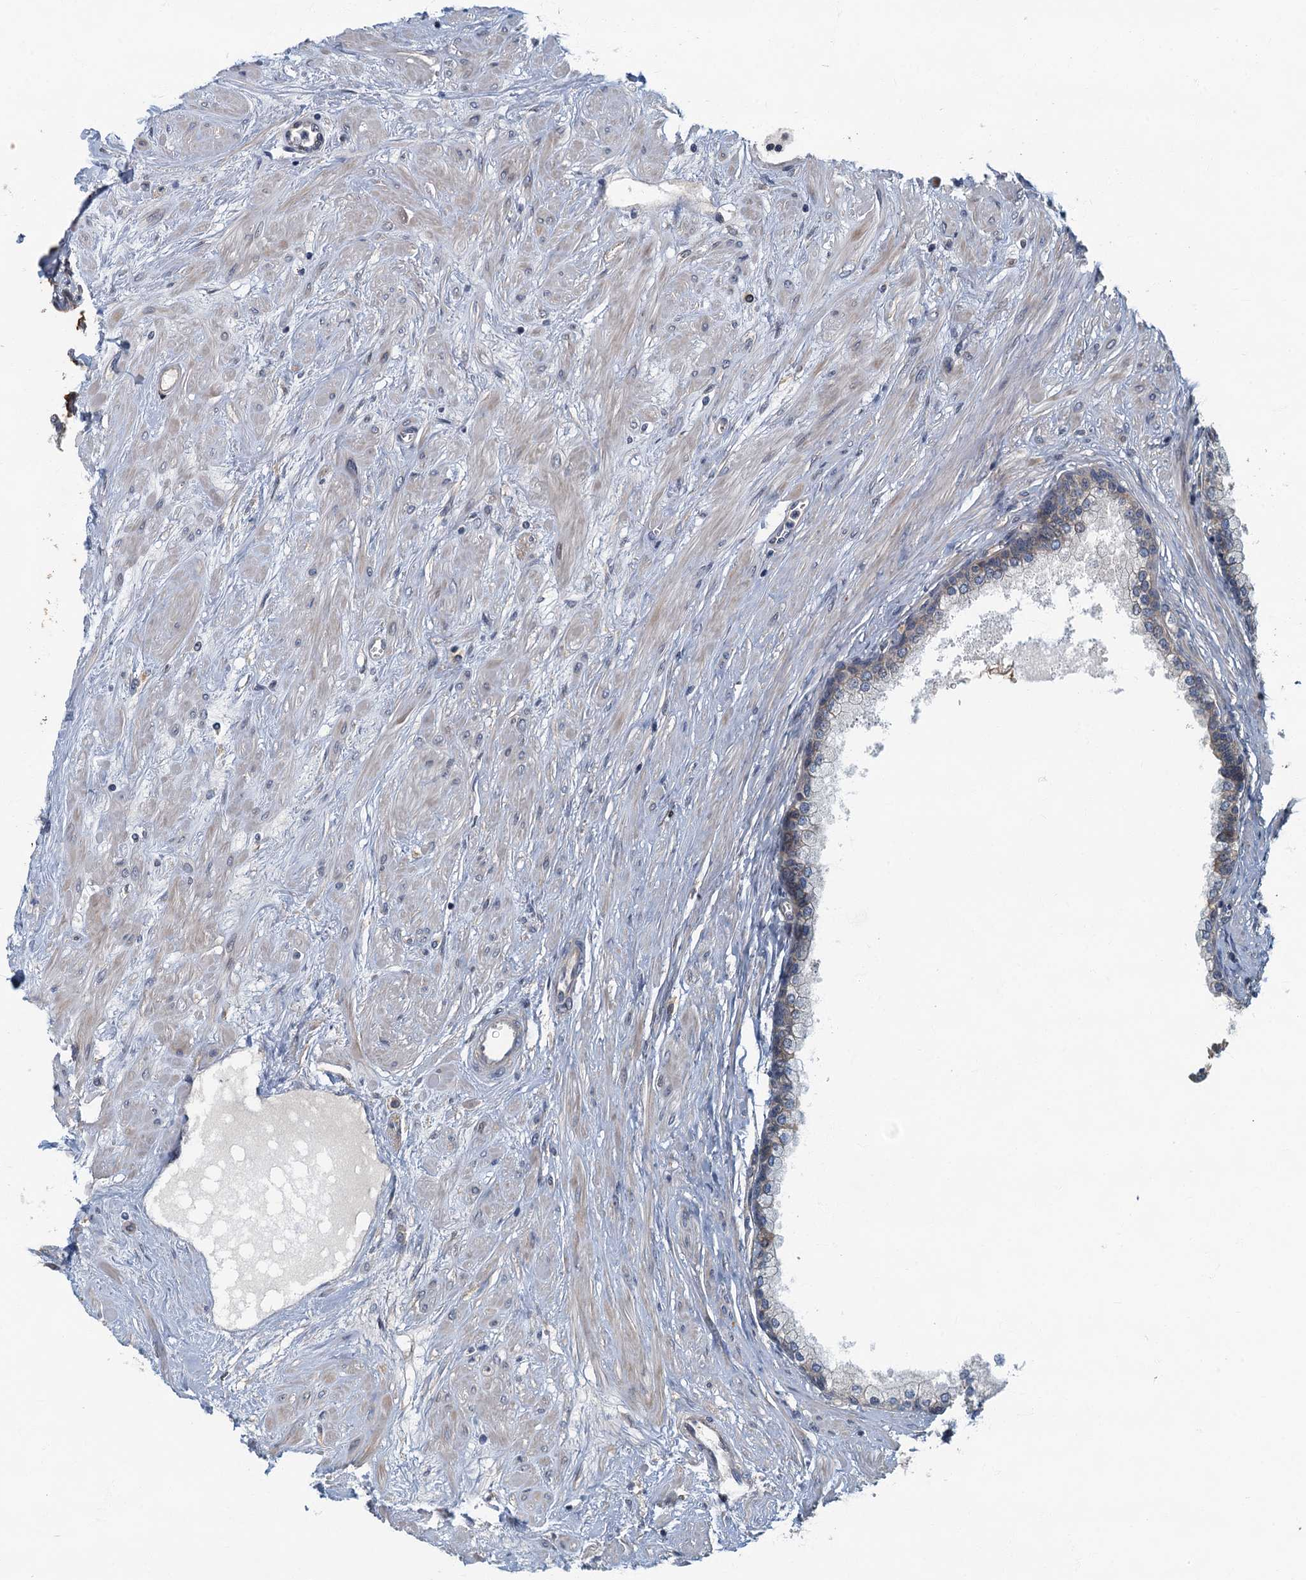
{"staining": {"intensity": "weak", "quantity": "<25%", "location": "cytoplasmic/membranous"}, "tissue": "prostate", "cell_type": "Glandular cells", "image_type": "normal", "snomed": [{"axis": "morphology", "description": "Normal tissue, NOS"}, {"axis": "topography", "description": "Prostate"}], "caption": "Immunohistochemical staining of benign human prostate shows no significant staining in glandular cells.", "gene": "CKAP2L", "patient": {"sex": "male", "age": 60}}